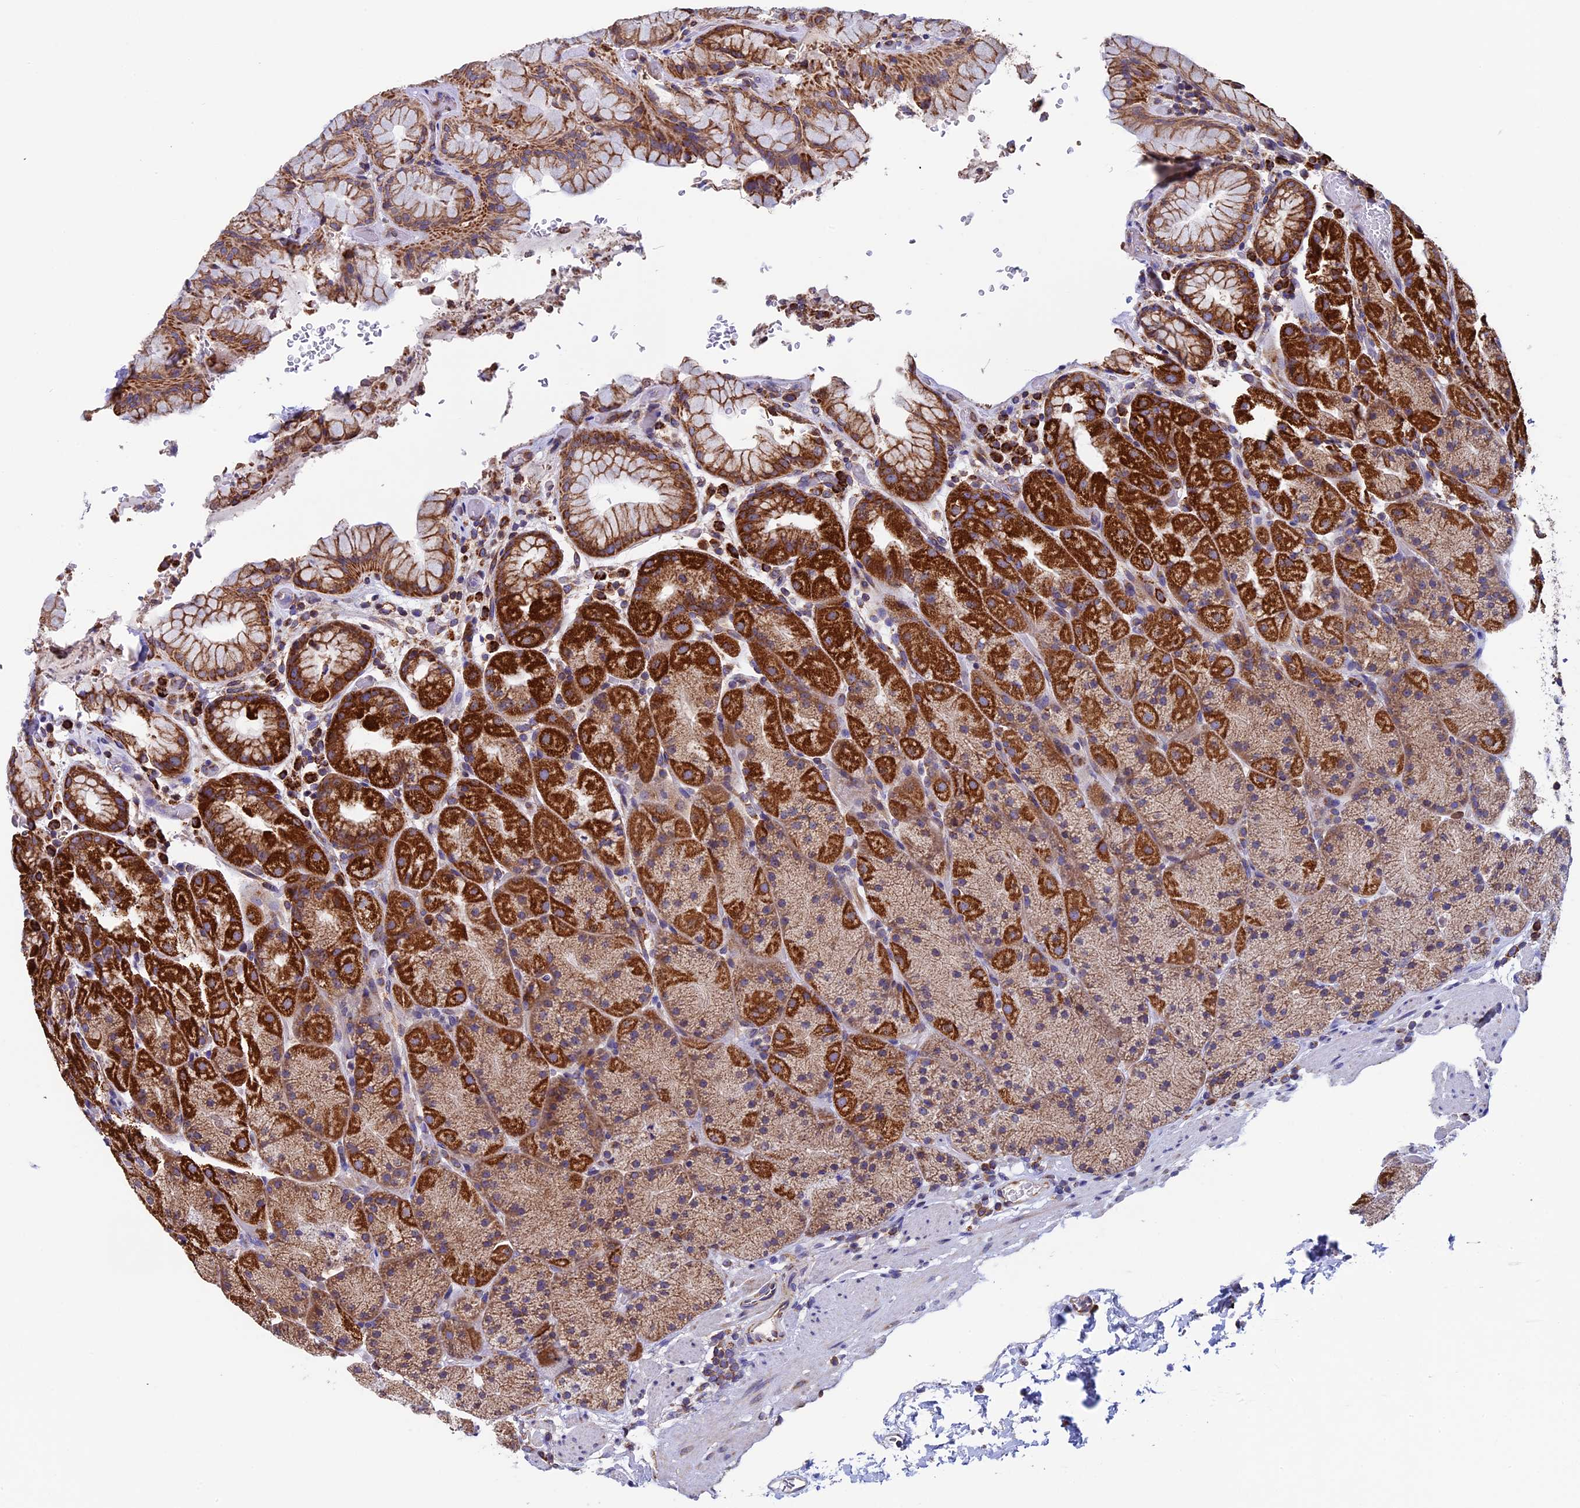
{"staining": {"intensity": "strong", "quantity": ">75%", "location": "cytoplasmic/membranous"}, "tissue": "stomach", "cell_type": "Glandular cells", "image_type": "normal", "snomed": [{"axis": "morphology", "description": "Normal tissue, NOS"}, {"axis": "topography", "description": "Stomach, upper"}, {"axis": "topography", "description": "Stomach, lower"}], "caption": "Unremarkable stomach was stained to show a protein in brown. There is high levels of strong cytoplasmic/membranous staining in approximately >75% of glandular cells. The staining is performed using DAB brown chromogen to label protein expression. The nuclei are counter-stained blue using hematoxylin.", "gene": "SLC9A5", "patient": {"sex": "male", "age": 67}}